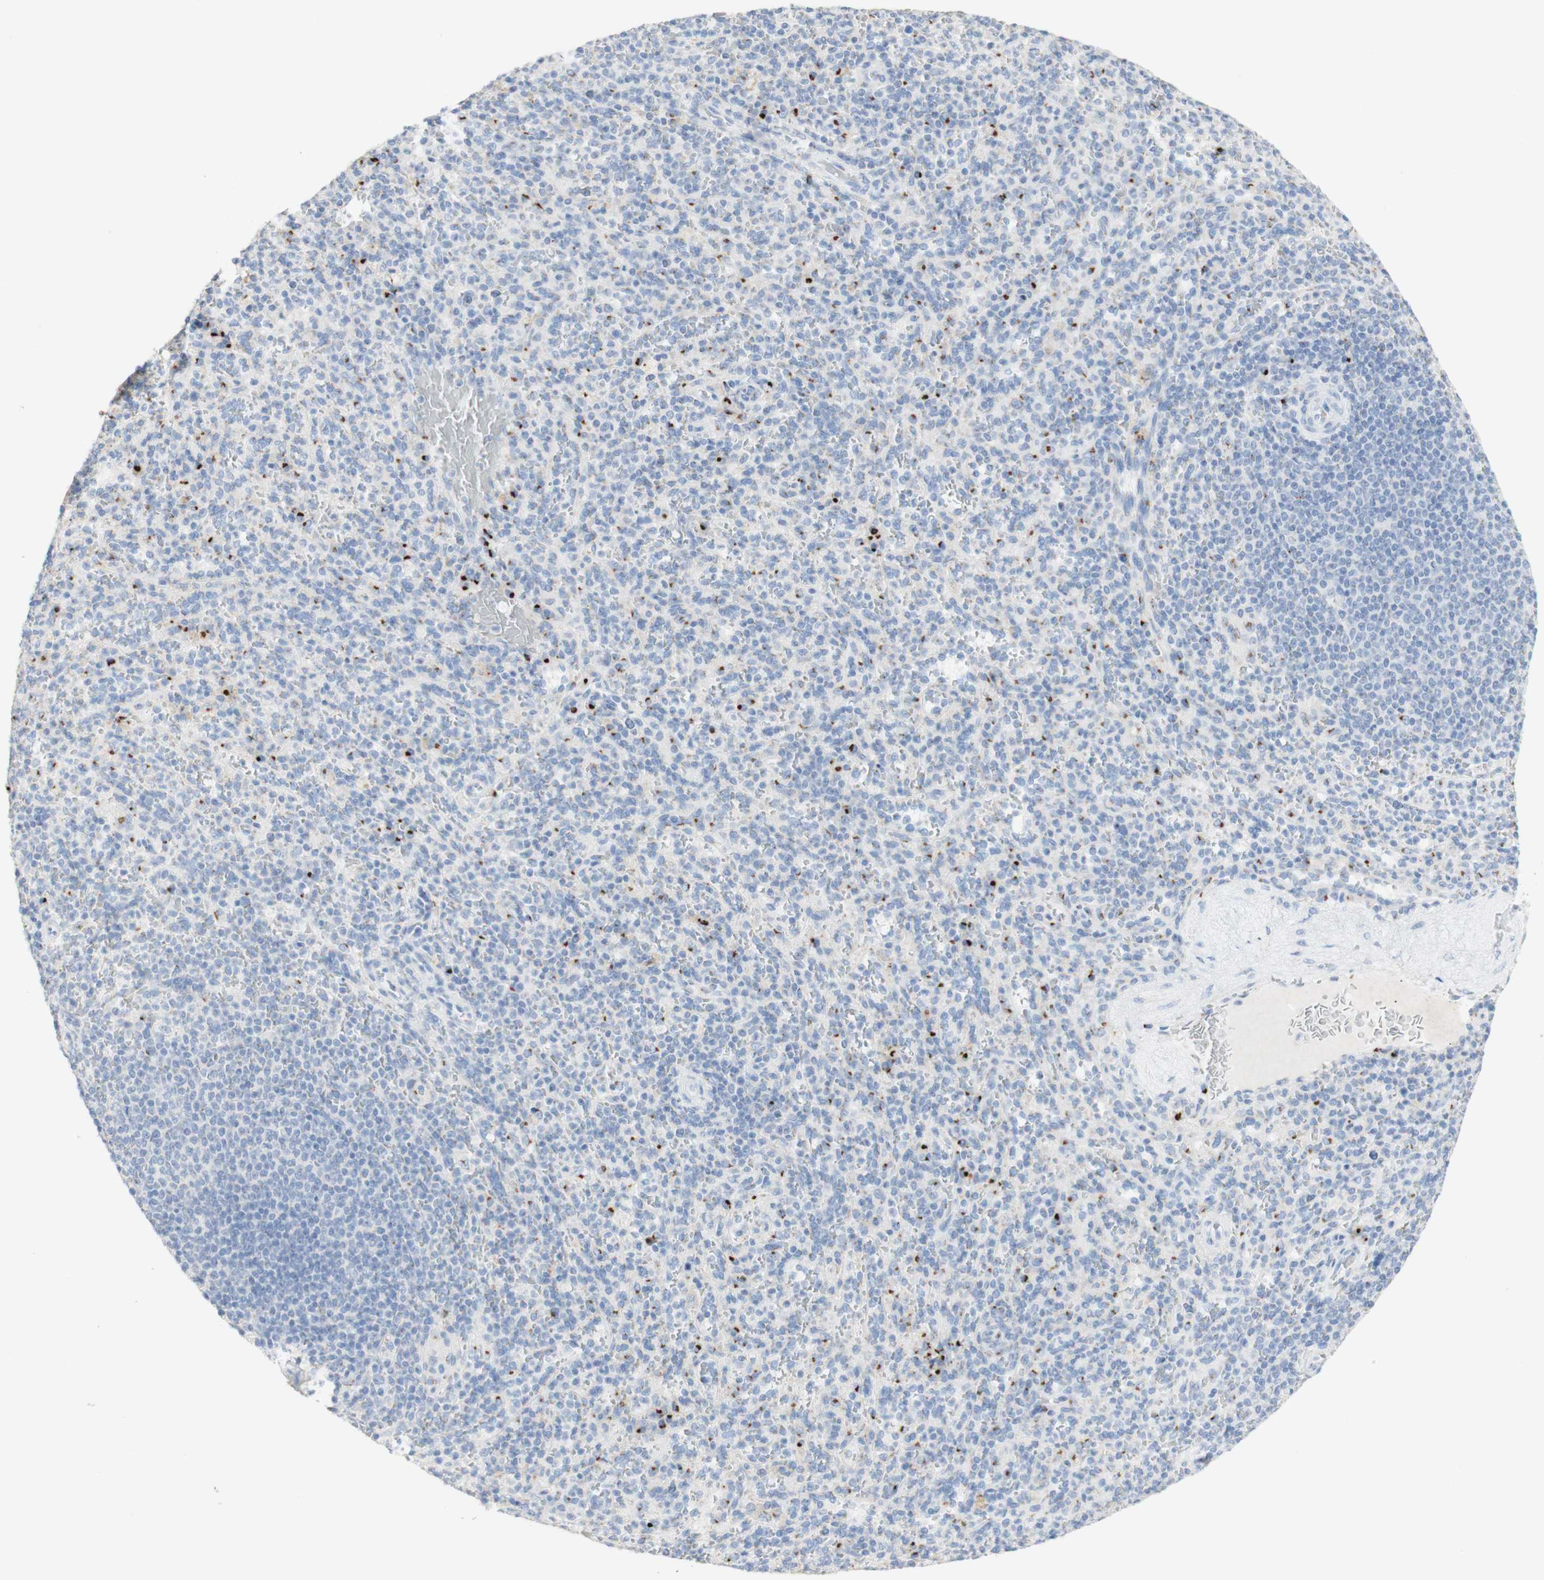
{"staining": {"intensity": "strong", "quantity": "<25%", "location": "cytoplasmic/membranous"}, "tissue": "spleen", "cell_type": "Cells in red pulp", "image_type": "normal", "snomed": [{"axis": "morphology", "description": "Normal tissue, NOS"}, {"axis": "topography", "description": "Spleen"}], "caption": "This photomicrograph displays immunohistochemistry (IHC) staining of benign human spleen, with medium strong cytoplasmic/membranous expression in about <25% of cells in red pulp.", "gene": "MANEA", "patient": {"sex": "male", "age": 36}}